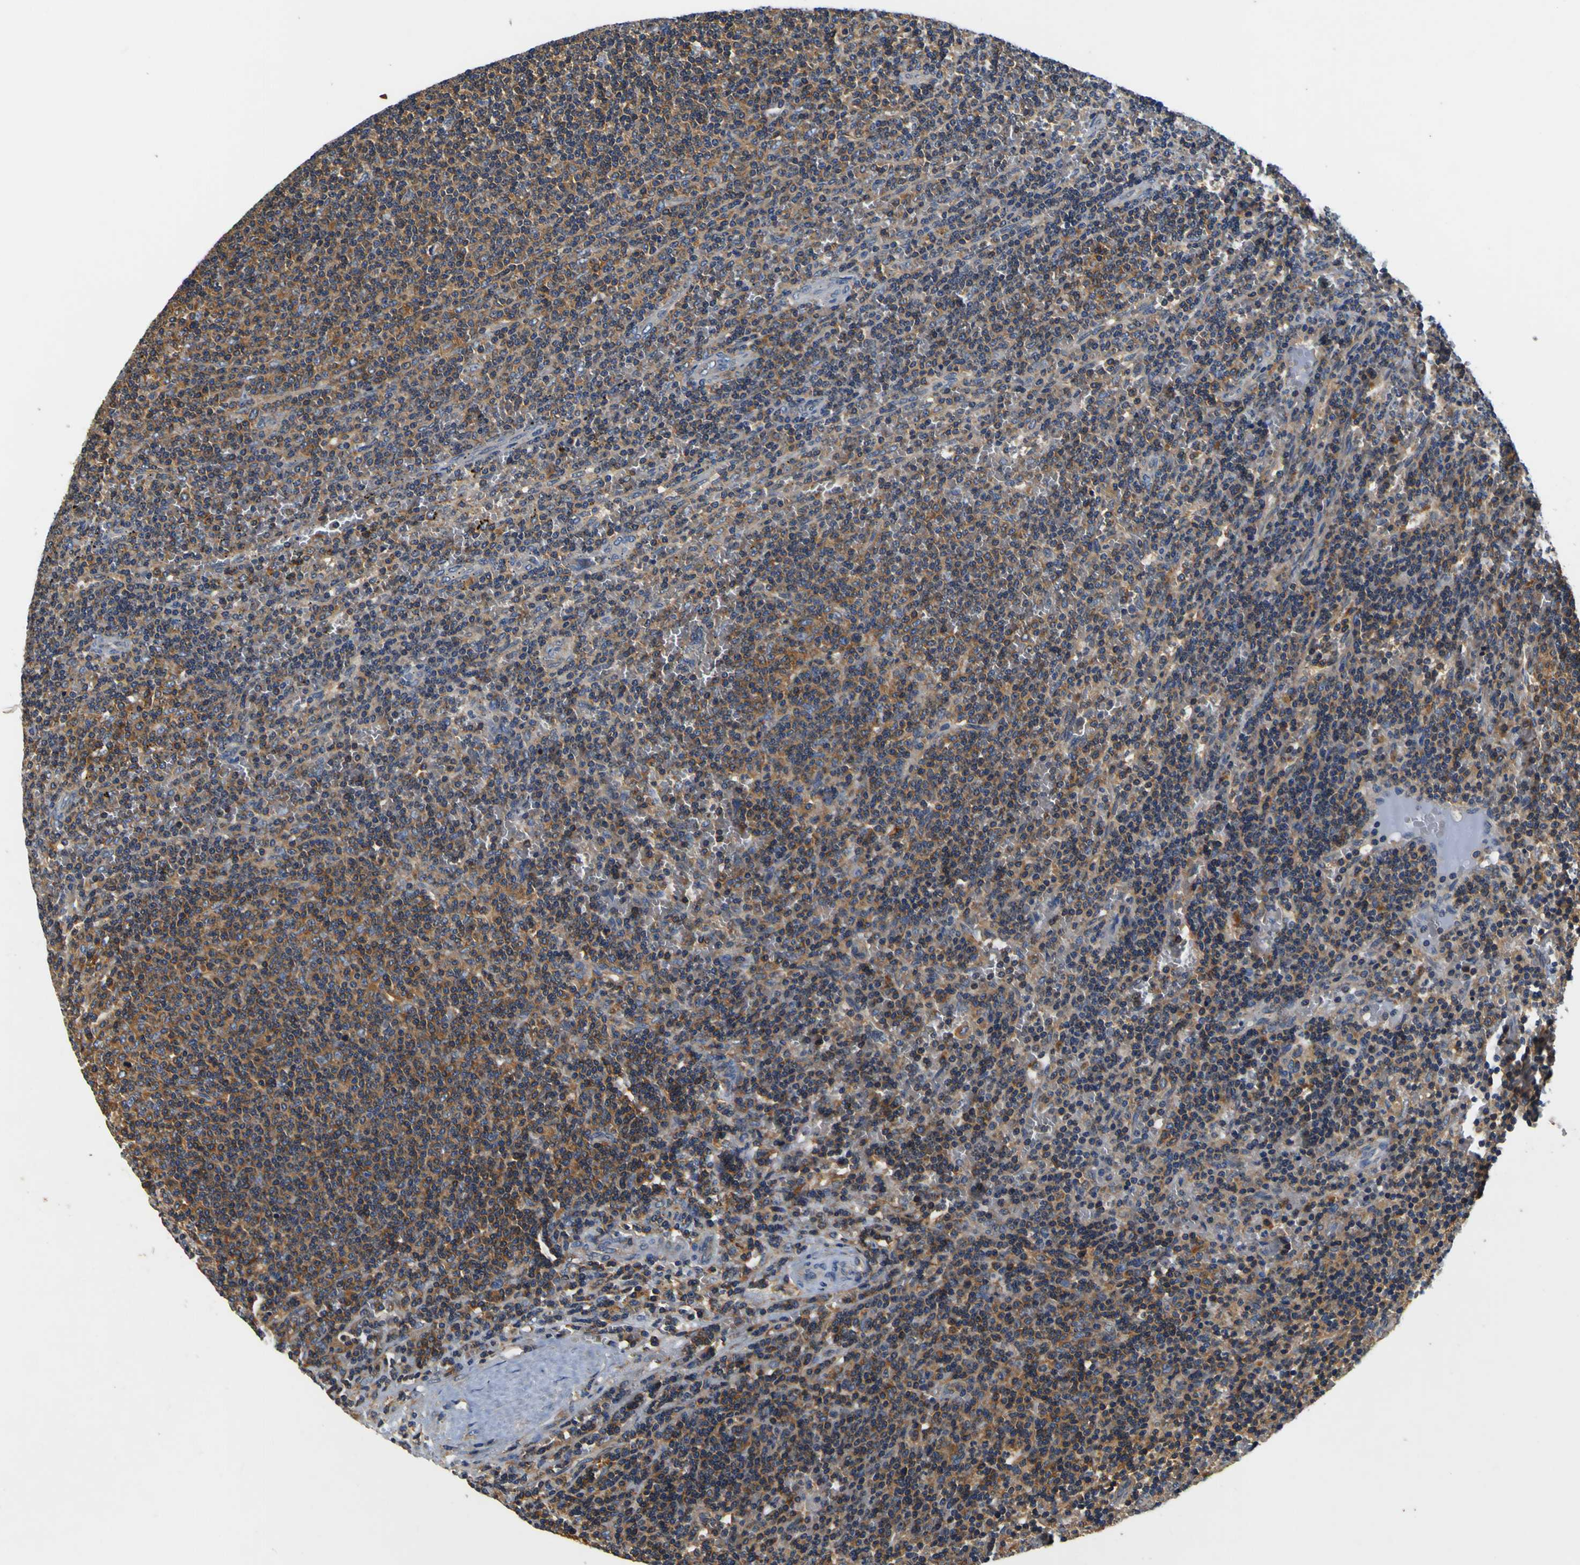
{"staining": {"intensity": "moderate", "quantity": ">75%", "location": "cytoplasmic/membranous"}, "tissue": "lymphoma", "cell_type": "Tumor cells", "image_type": "cancer", "snomed": [{"axis": "morphology", "description": "Malignant lymphoma, non-Hodgkin's type, Low grade"}, {"axis": "topography", "description": "Spleen"}], "caption": "Immunohistochemistry of human lymphoma exhibits medium levels of moderate cytoplasmic/membranous staining in approximately >75% of tumor cells.", "gene": "CNR2", "patient": {"sex": "female", "age": 50}}